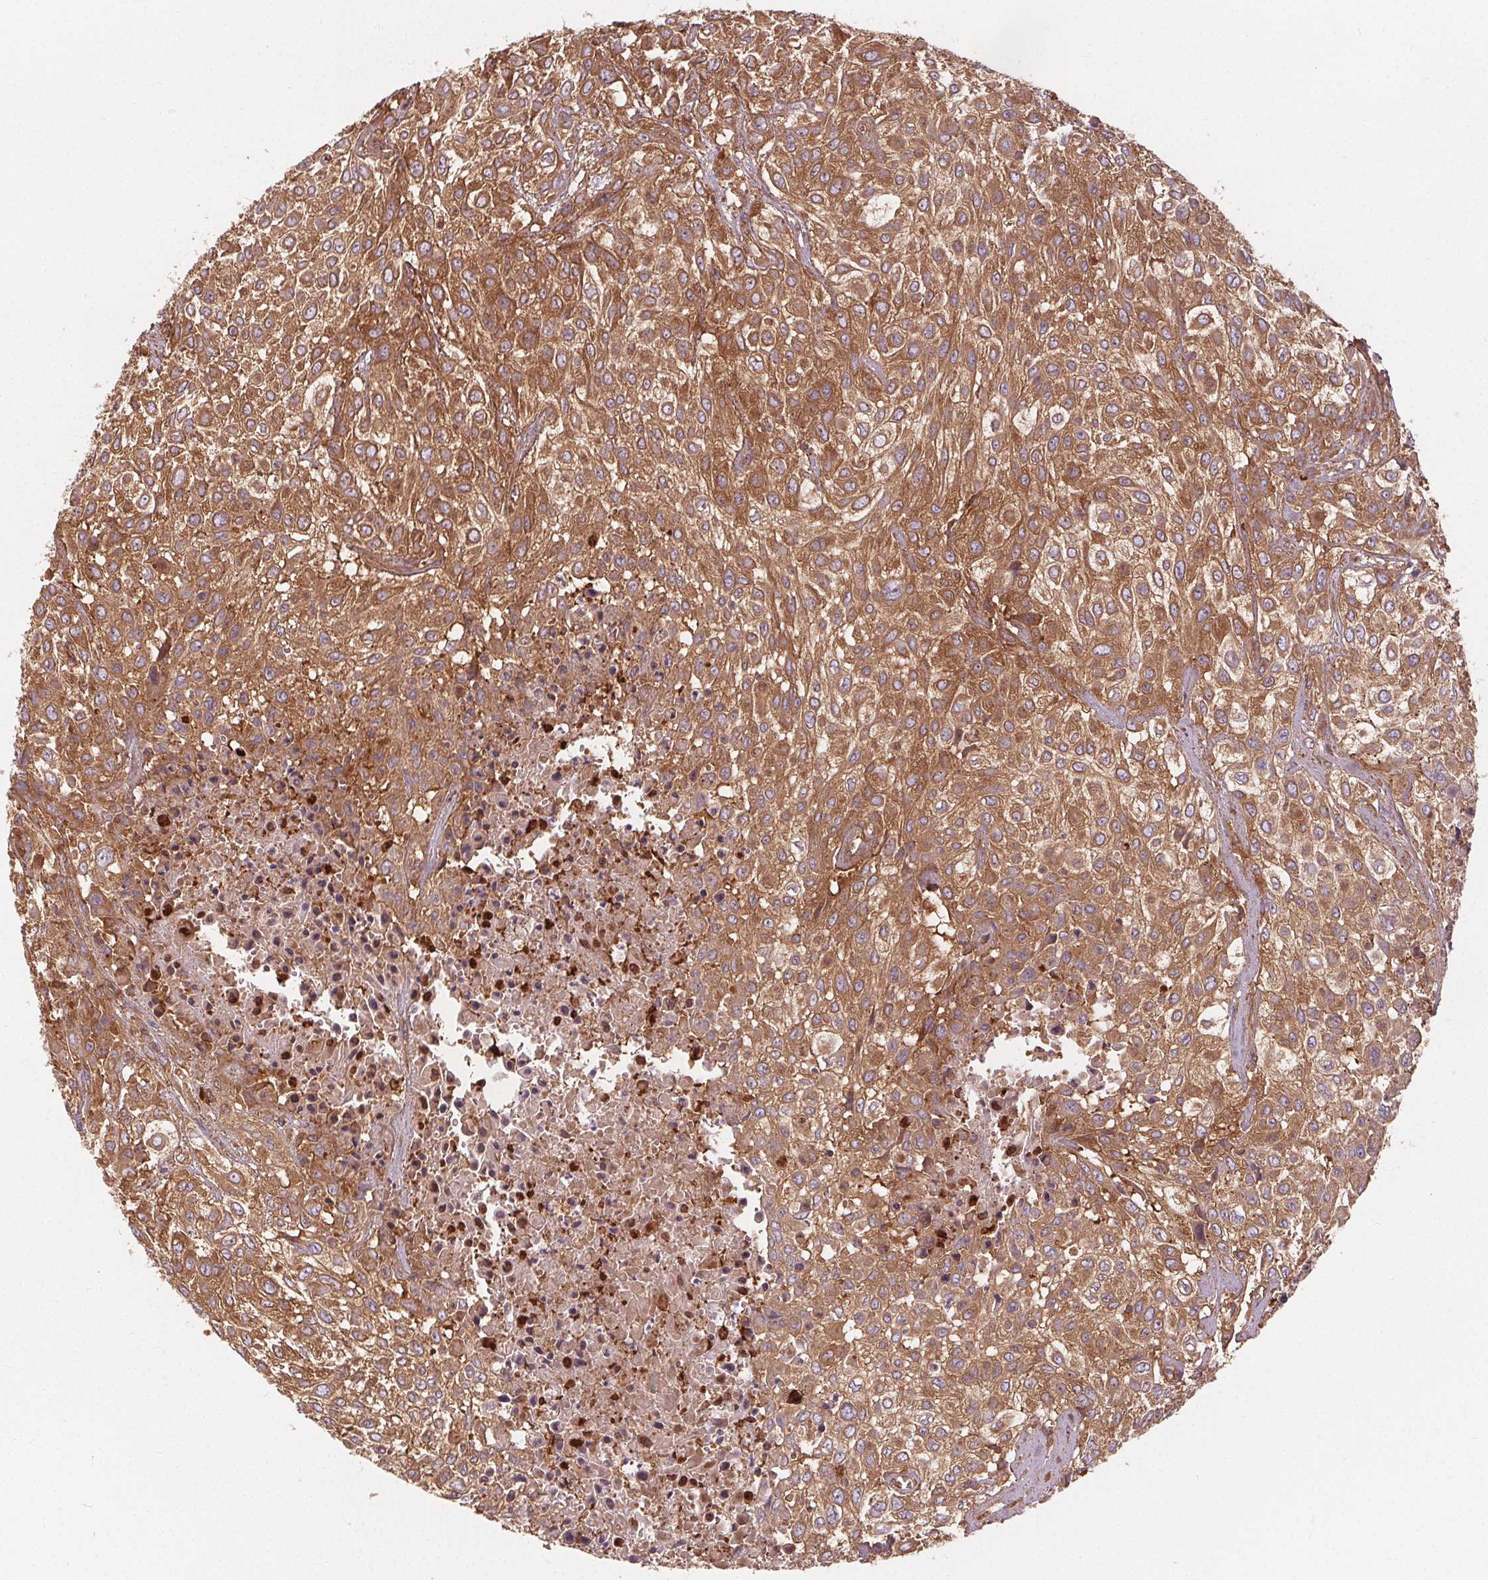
{"staining": {"intensity": "moderate", "quantity": ">75%", "location": "cytoplasmic/membranous"}, "tissue": "urothelial cancer", "cell_type": "Tumor cells", "image_type": "cancer", "snomed": [{"axis": "morphology", "description": "Urothelial carcinoma, High grade"}, {"axis": "topography", "description": "Urinary bladder"}], "caption": "A photomicrograph of human high-grade urothelial carcinoma stained for a protein demonstrates moderate cytoplasmic/membranous brown staining in tumor cells. (IHC, brightfield microscopy, high magnification).", "gene": "EIF3D", "patient": {"sex": "male", "age": 57}}